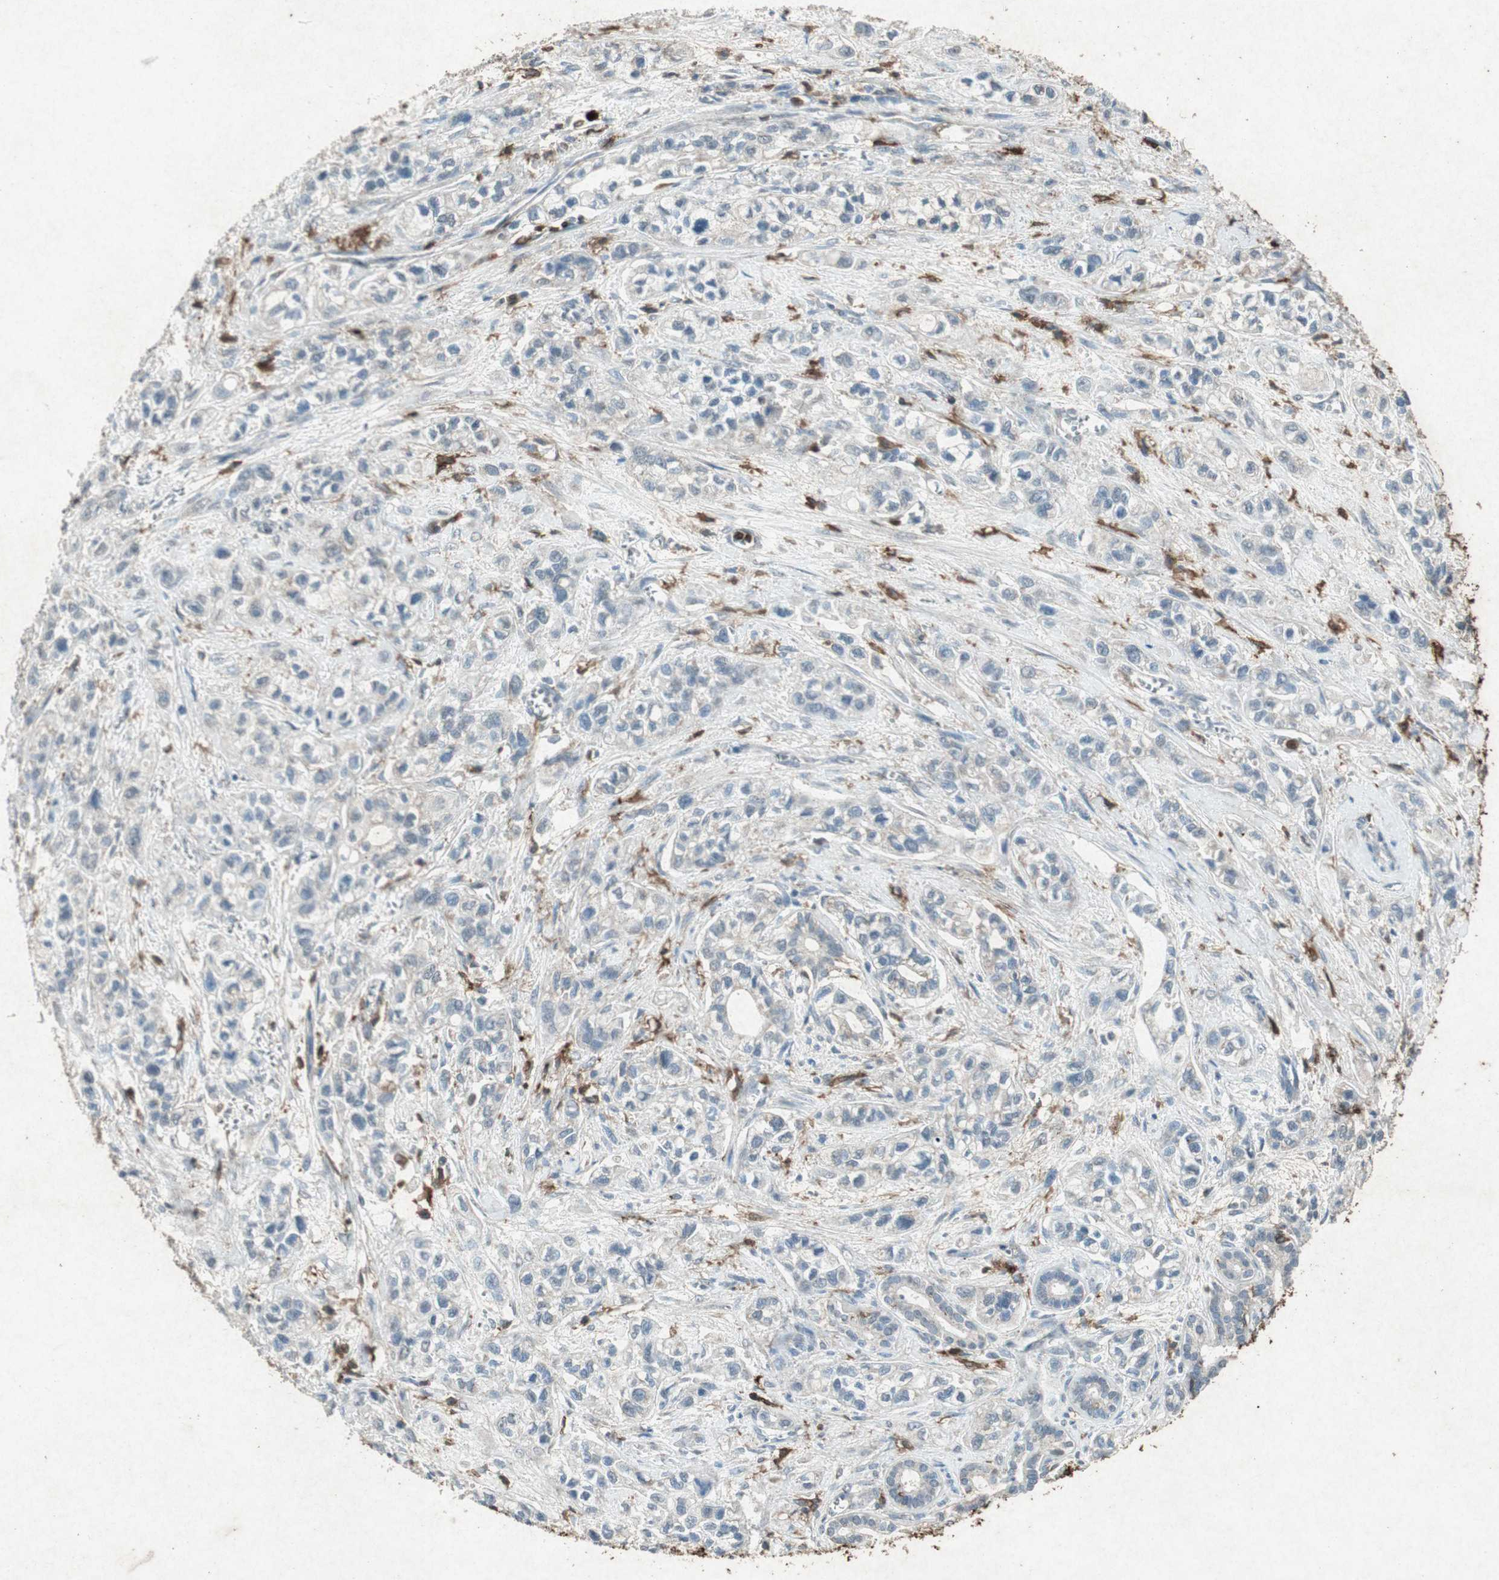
{"staining": {"intensity": "negative", "quantity": "none", "location": "none"}, "tissue": "pancreatic cancer", "cell_type": "Tumor cells", "image_type": "cancer", "snomed": [{"axis": "morphology", "description": "Adenocarcinoma, NOS"}, {"axis": "topography", "description": "Pancreas"}], "caption": "Pancreatic cancer was stained to show a protein in brown. There is no significant positivity in tumor cells. (DAB IHC with hematoxylin counter stain).", "gene": "TYROBP", "patient": {"sex": "male", "age": 74}}